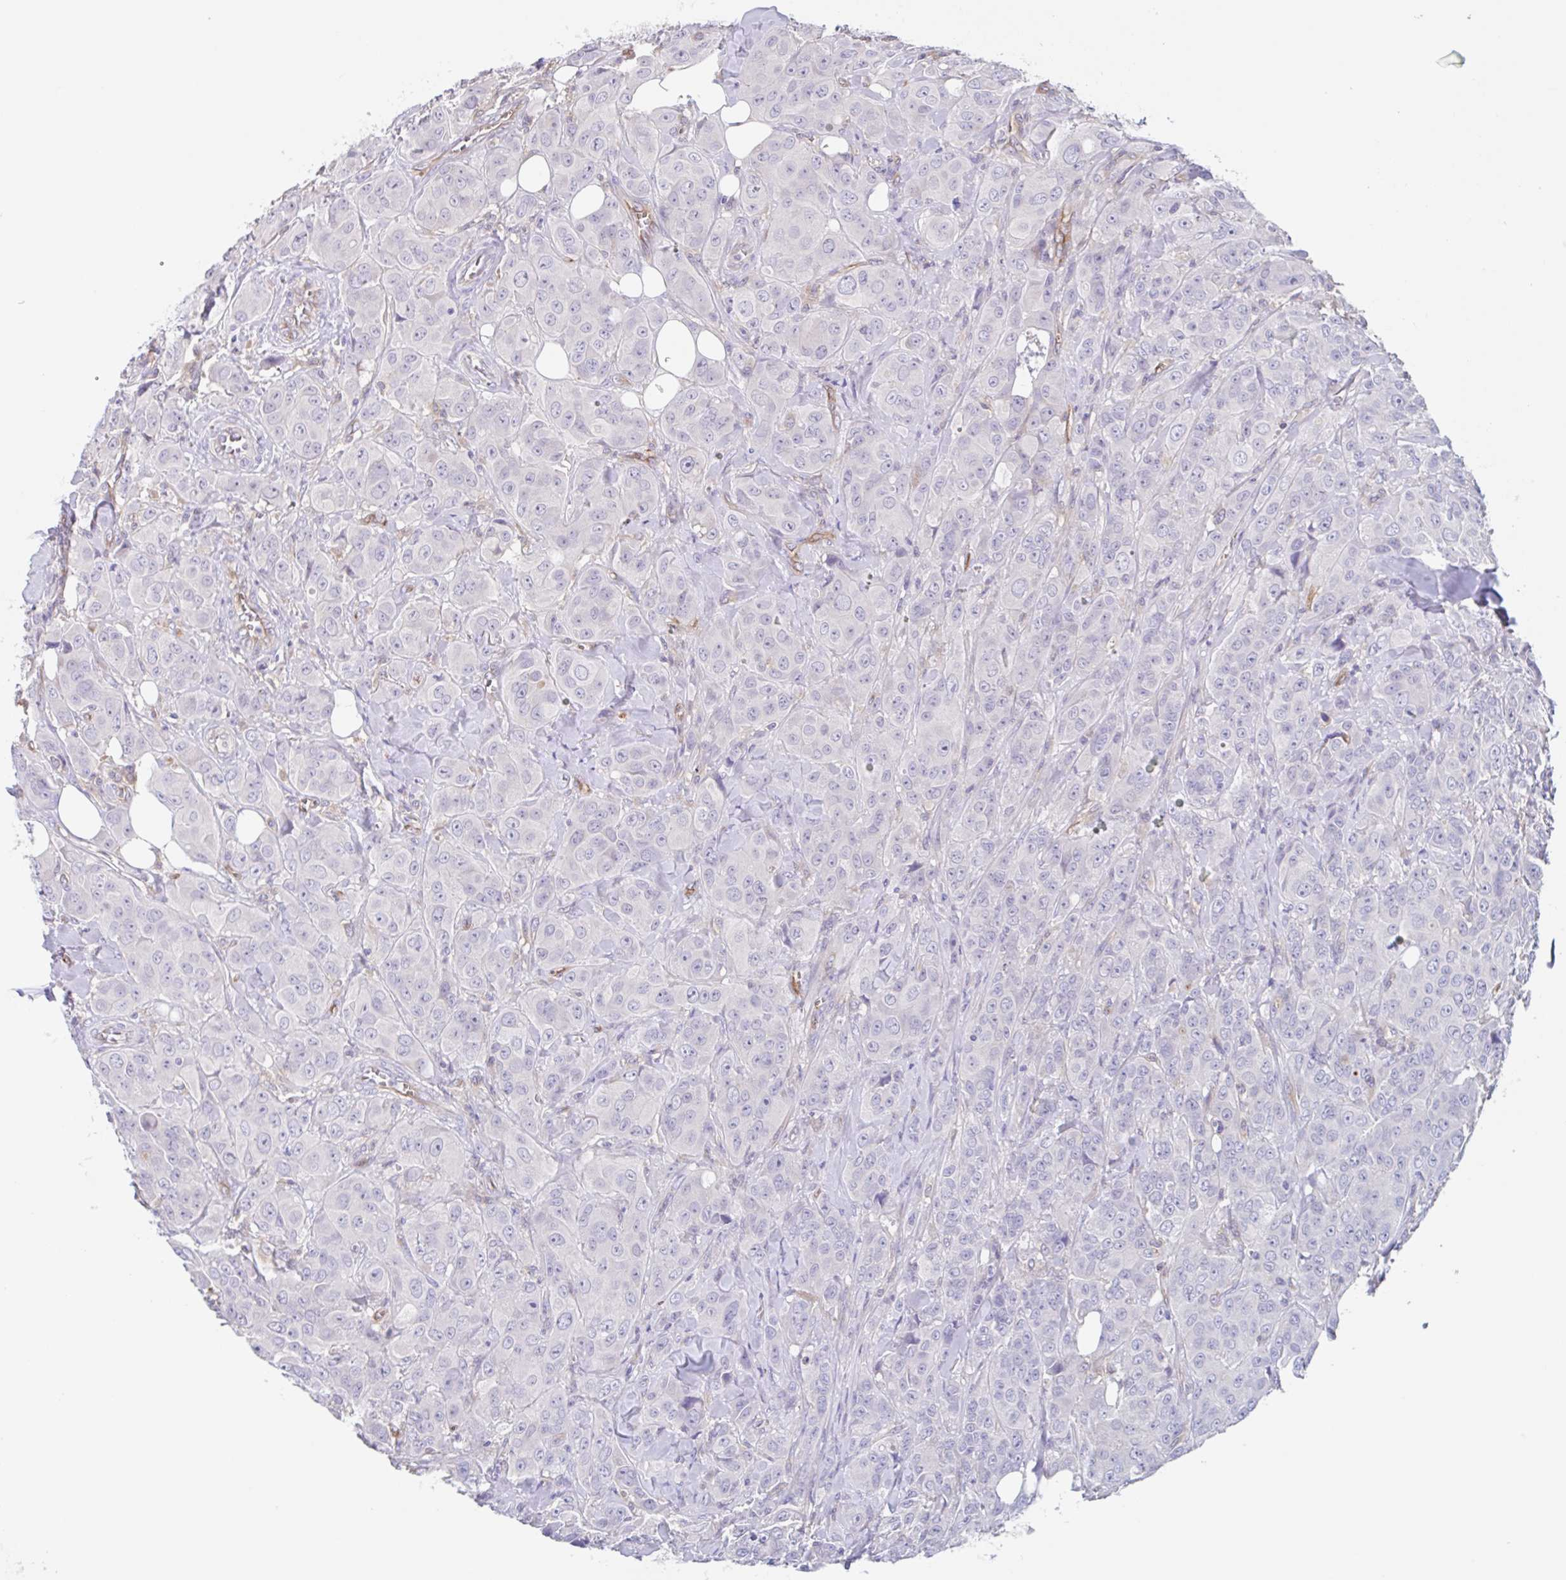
{"staining": {"intensity": "negative", "quantity": "none", "location": "none"}, "tissue": "breast cancer", "cell_type": "Tumor cells", "image_type": "cancer", "snomed": [{"axis": "morphology", "description": "Normal tissue, NOS"}, {"axis": "morphology", "description": "Duct carcinoma"}, {"axis": "topography", "description": "Breast"}], "caption": "An image of infiltrating ductal carcinoma (breast) stained for a protein displays no brown staining in tumor cells.", "gene": "EHD4", "patient": {"sex": "female", "age": 43}}